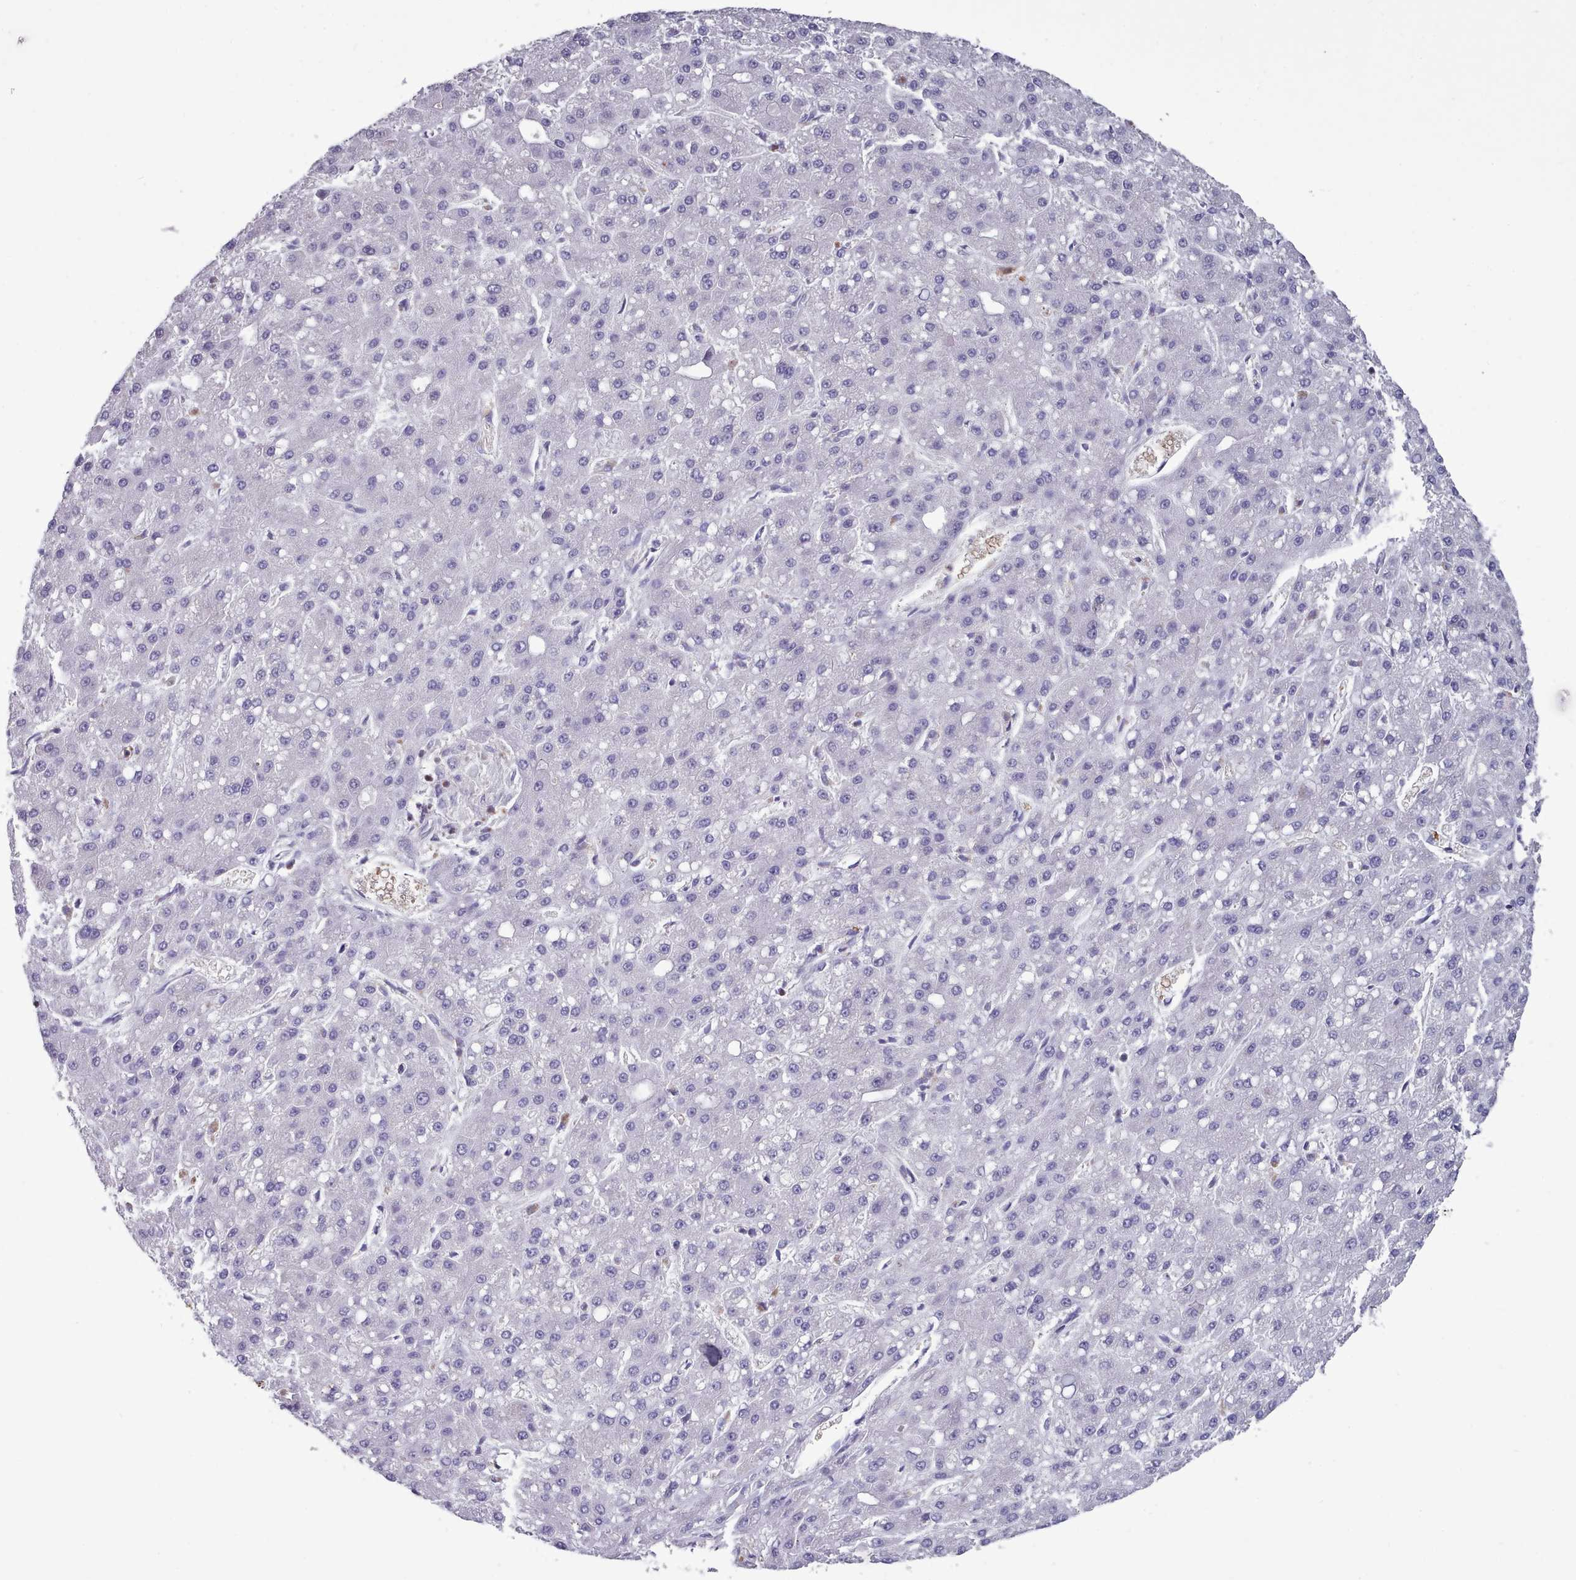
{"staining": {"intensity": "negative", "quantity": "none", "location": "none"}, "tissue": "liver cancer", "cell_type": "Tumor cells", "image_type": "cancer", "snomed": [{"axis": "morphology", "description": "Carcinoma, Hepatocellular, NOS"}, {"axis": "topography", "description": "Liver"}], "caption": "Immunohistochemistry of liver hepatocellular carcinoma exhibits no staining in tumor cells.", "gene": "RAC2", "patient": {"sex": "male", "age": 67}}